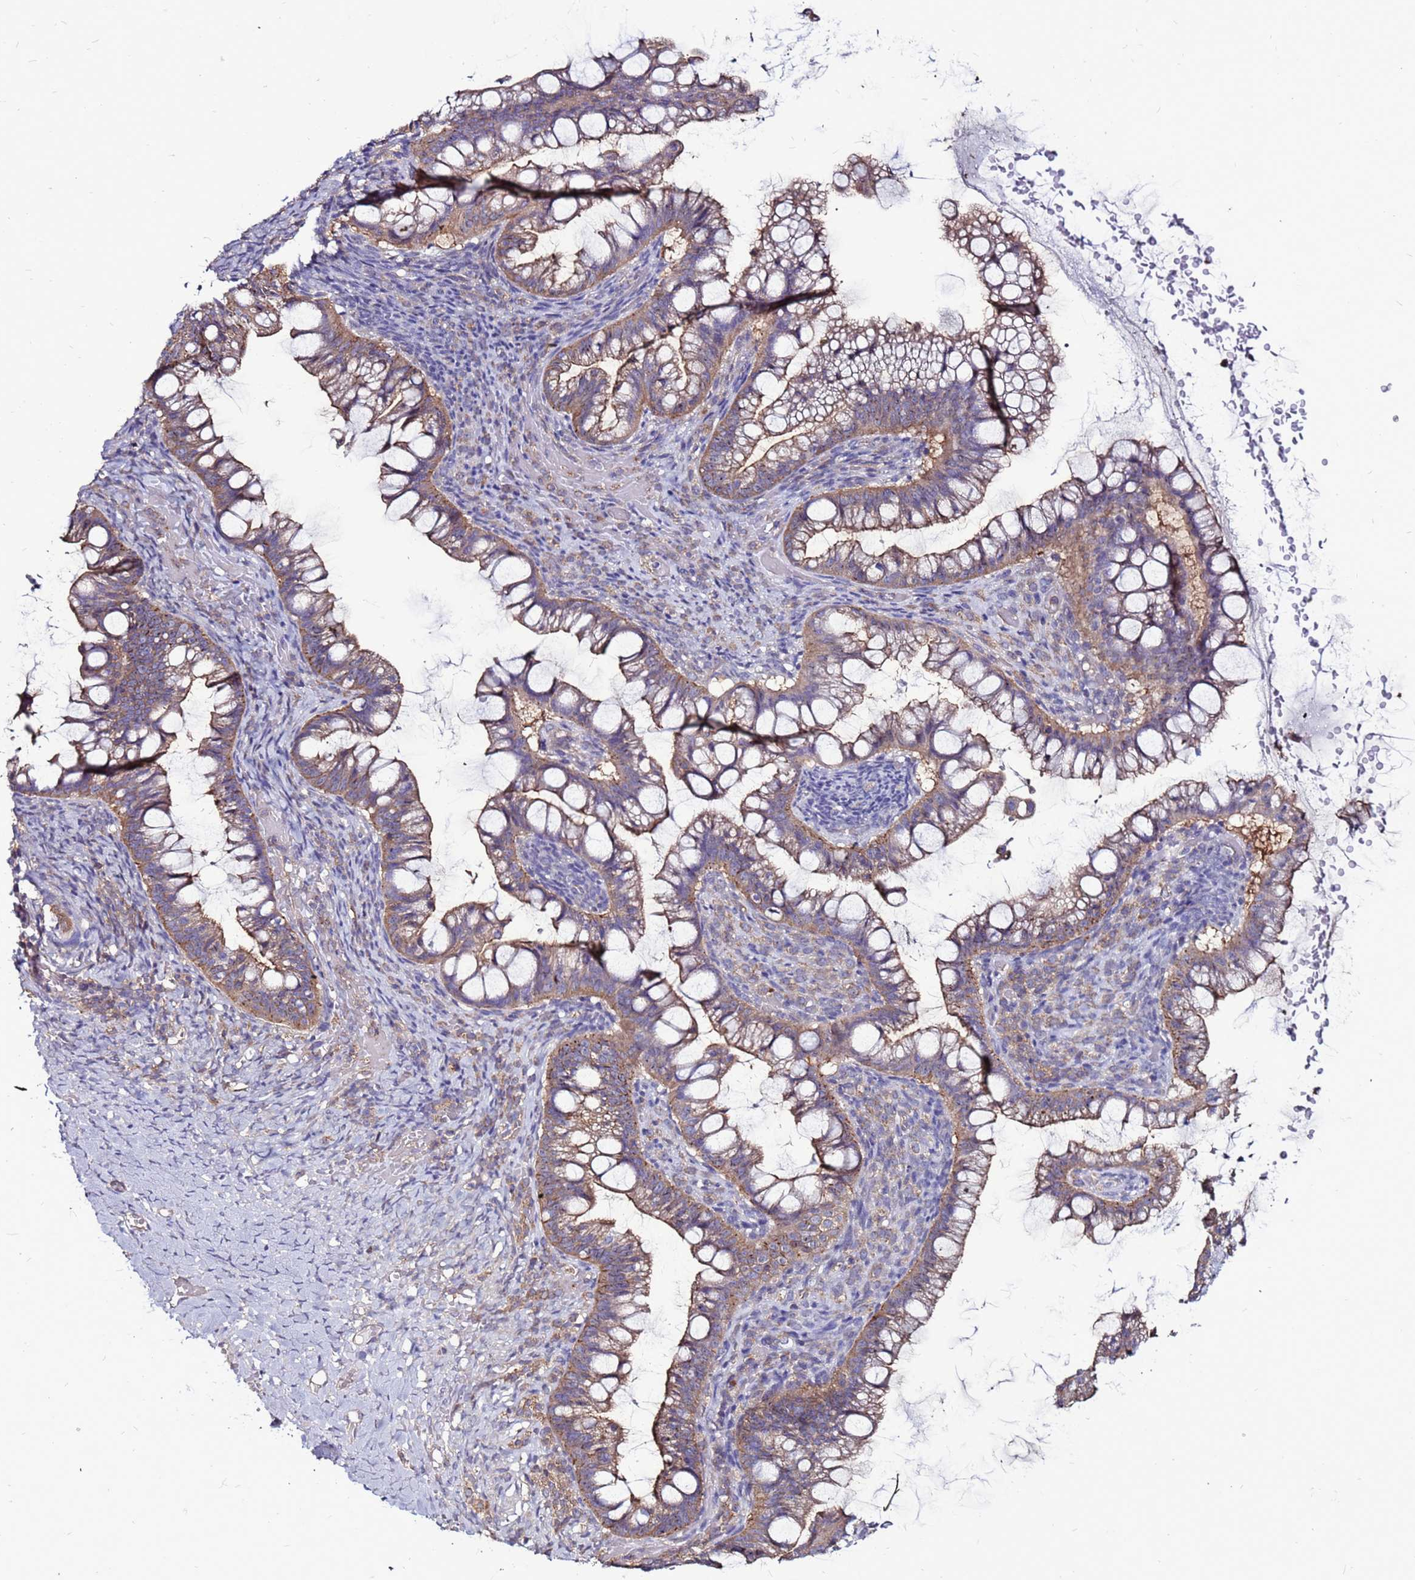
{"staining": {"intensity": "moderate", "quantity": ">75%", "location": "cytoplasmic/membranous"}, "tissue": "ovarian cancer", "cell_type": "Tumor cells", "image_type": "cancer", "snomed": [{"axis": "morphology", "description": "Cystadenocarcinoma, mucinous, NOS"}, {"axis": "topography", "description": "Ovary"}], "caption": "Protein expression analysis of ovarian cancer (mucinous cystadenocarcinoma) shows moderate cytoplasmic/membranous positivity in approximately >75% of tumor cells.", "gene": "NRN1L", "patient": {"sex": "female", "age": 73}}